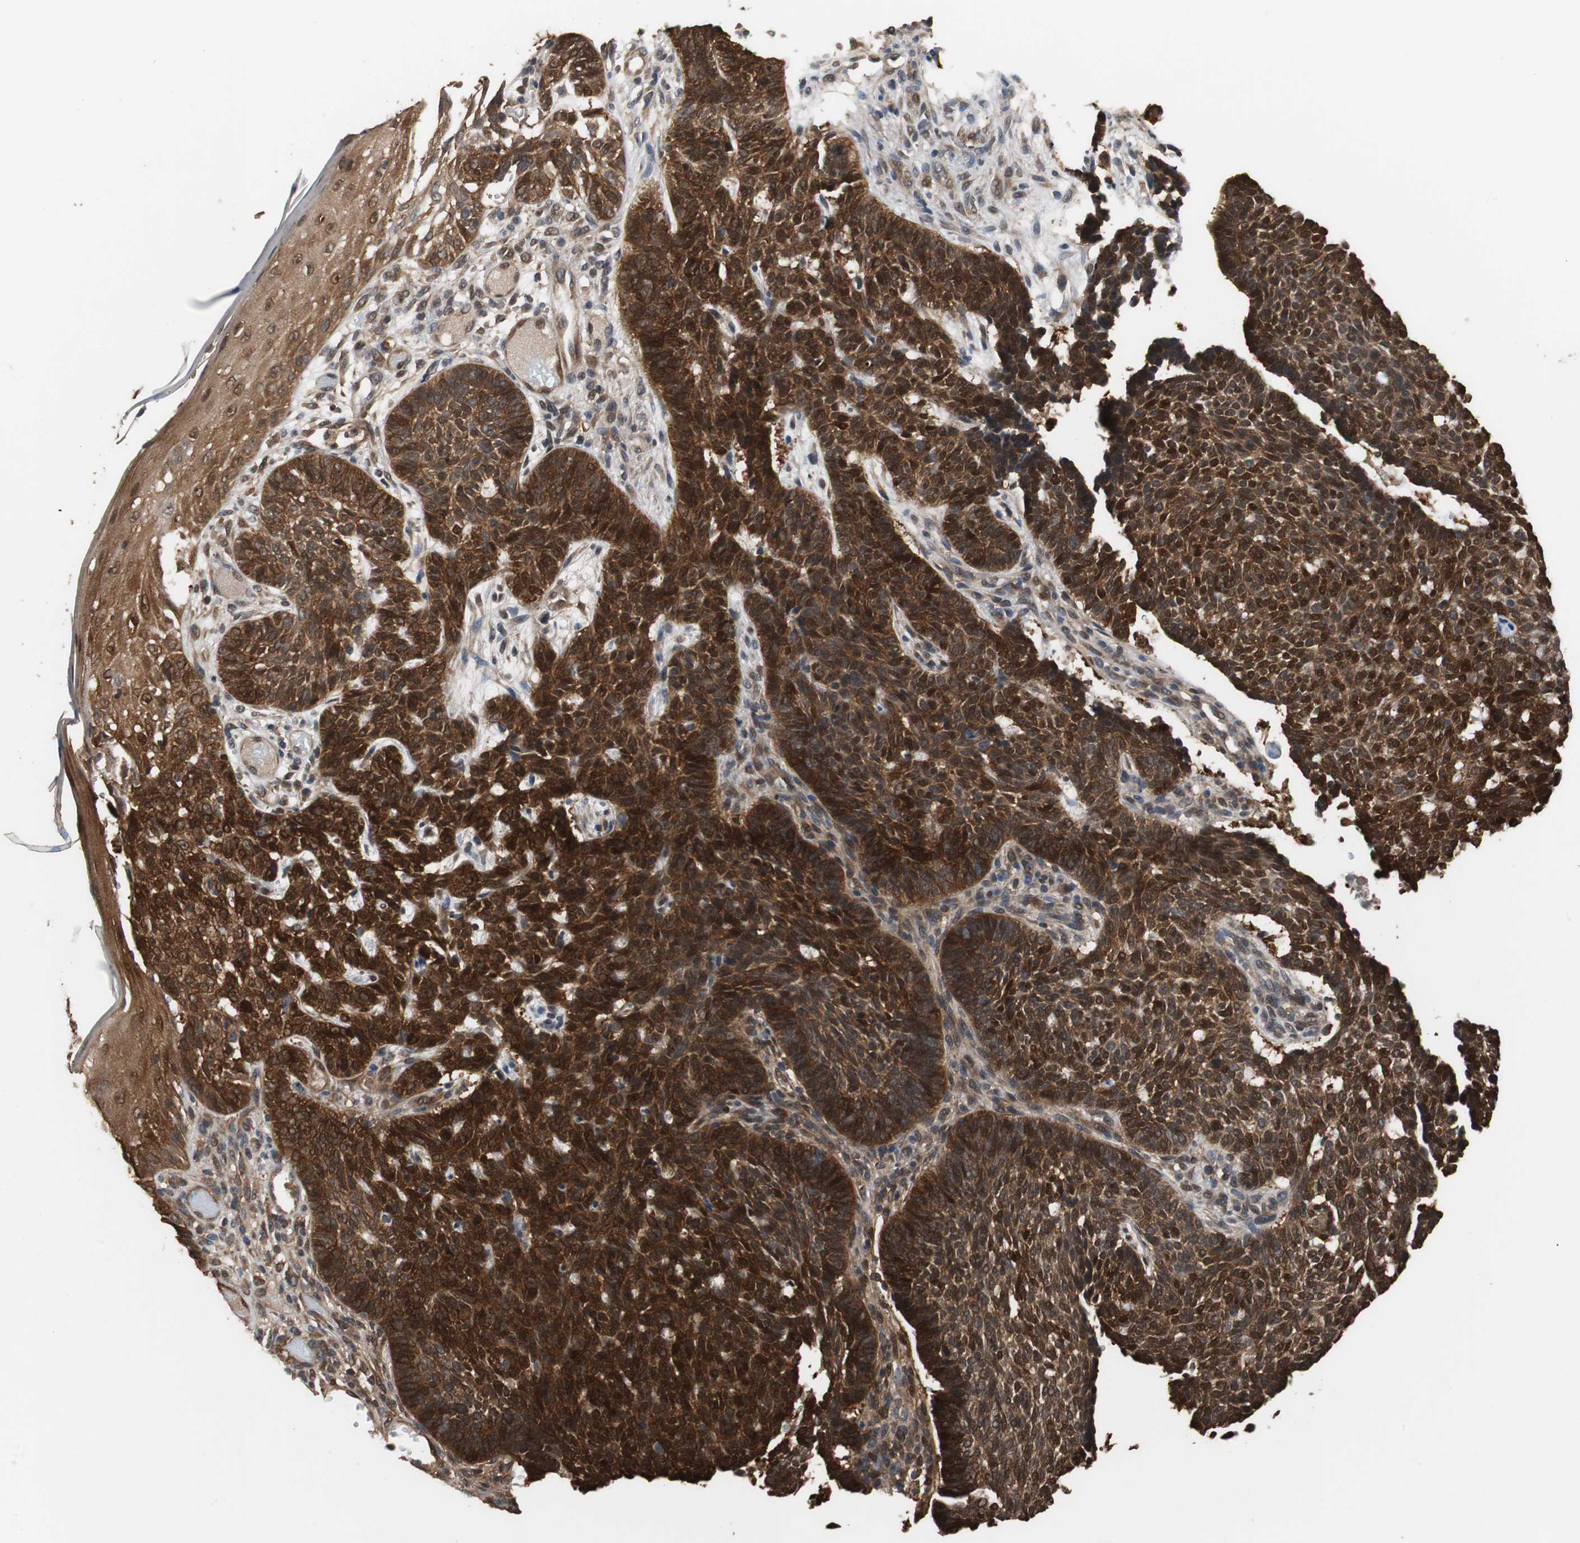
{"staining": {"intensity": "strong", "quantity": ">75%", "location": "cytoplasmic/membranous,nuclear"}, "tissue": "skin cancer", "cell_type": "Tumor cells", "image_type": "cancer", "snomed": [{"axis": "morphology", "description": "Normal tissue, NOS"}, {"axis": "morphology", "description": "Basal cell carcinoma"}, {"axis": "topography", "description": "Skin"}], "caption": "Basal cell carcinoma (skin) was stained to show a protein in brown. There is high levels of strong cytoplasmic/membranous and nuclear positivity in approximately >75% of tumor cells.", "gene": "NDRG1", "patient": {"sex": "male", "age": 87}}